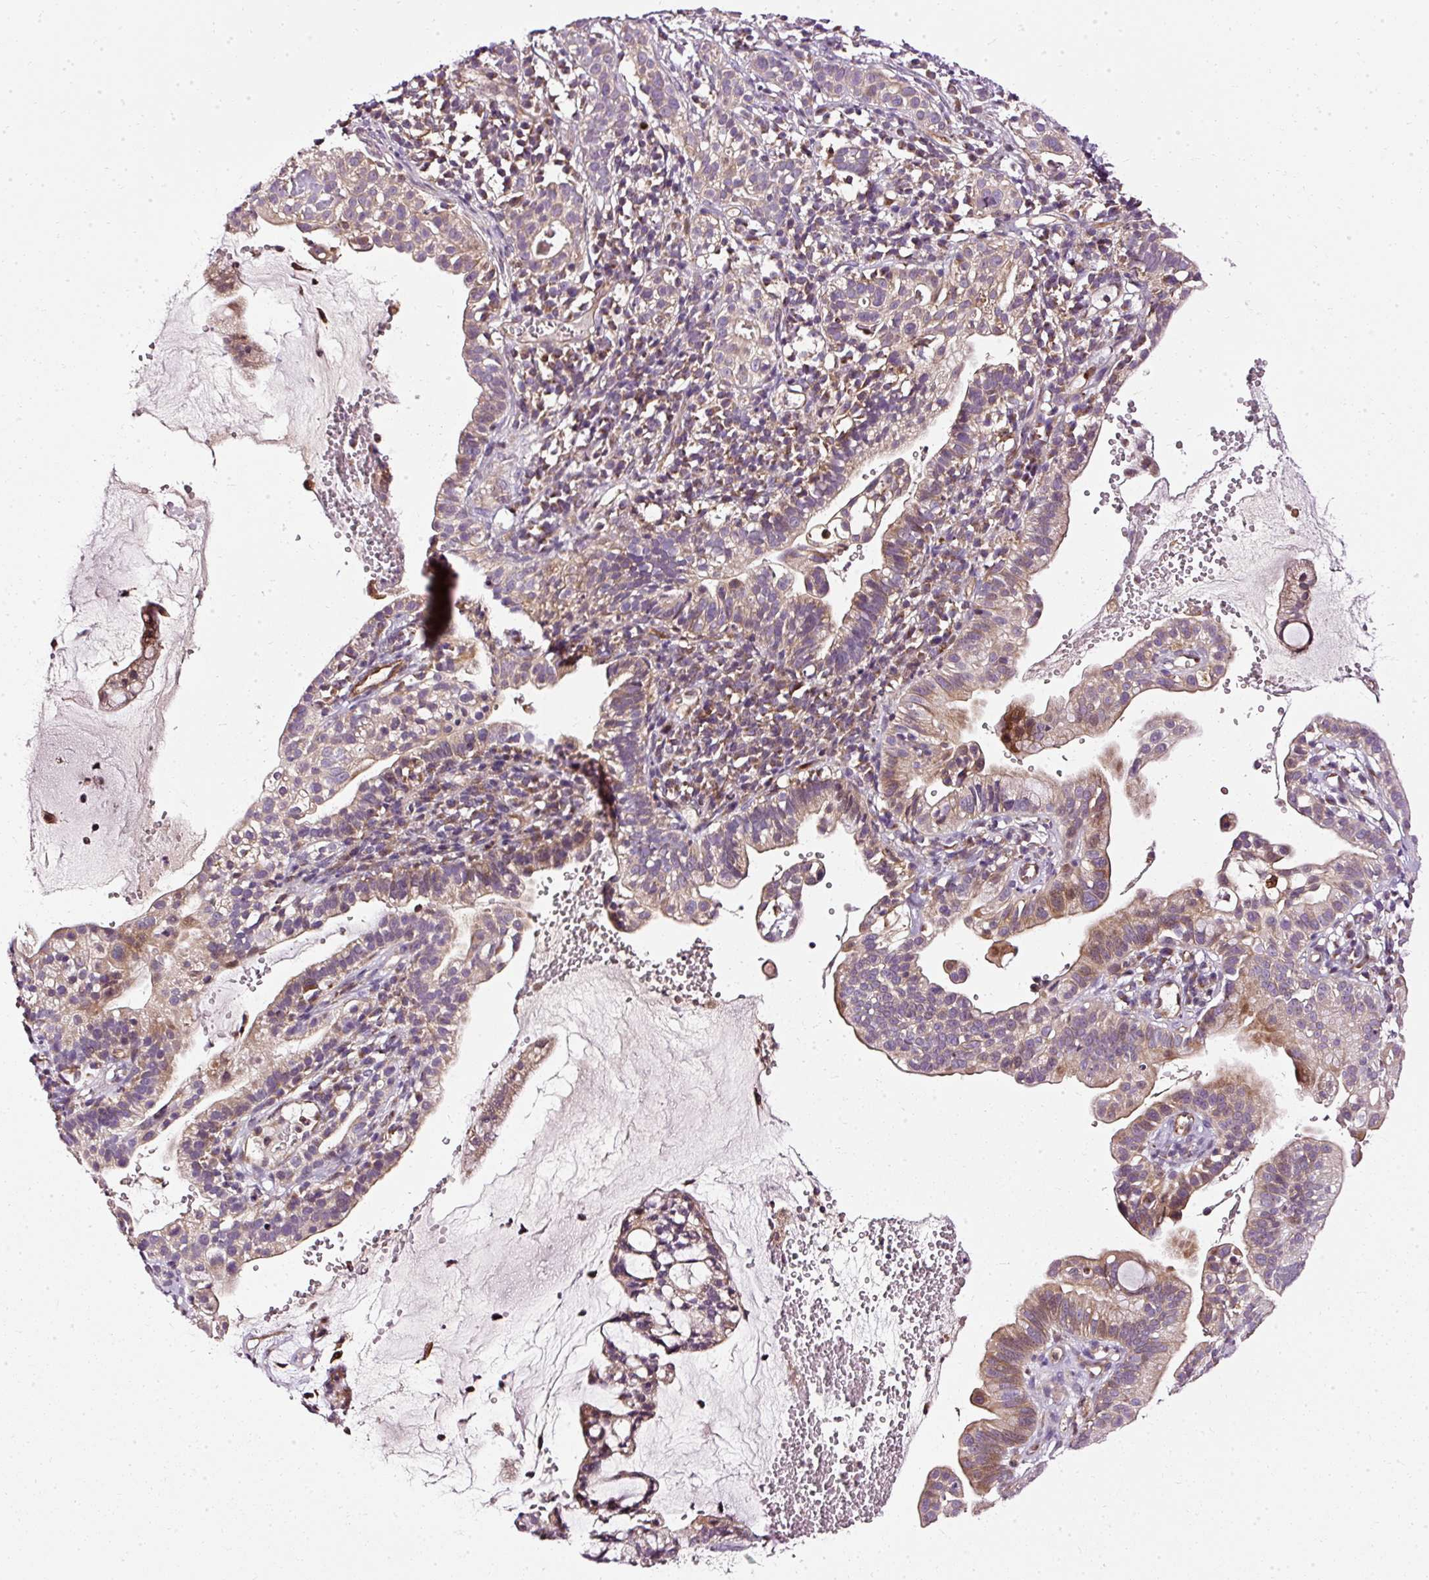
{"staining": {"intensity": "weak", "quantity": "25%-75%", "location": "cytoplasmic/membranous"}, "tissue": "cervical cancer", "cell_type": "Tumor cells", "image_type": "cancer", "snomed": [{"axis": "morphology", "description": "Adenocarcinoma, NOS"}, {"axis": "topography", "description": "Cervix"}], "caption": "The immunohistochemical stain labels weak cytoplasmic/membranous positivity in tumor cells of adenocarcinoma (cervical) tissue.", "gene": "NAPA", "patient": {"sex": "female", "age": 41}}